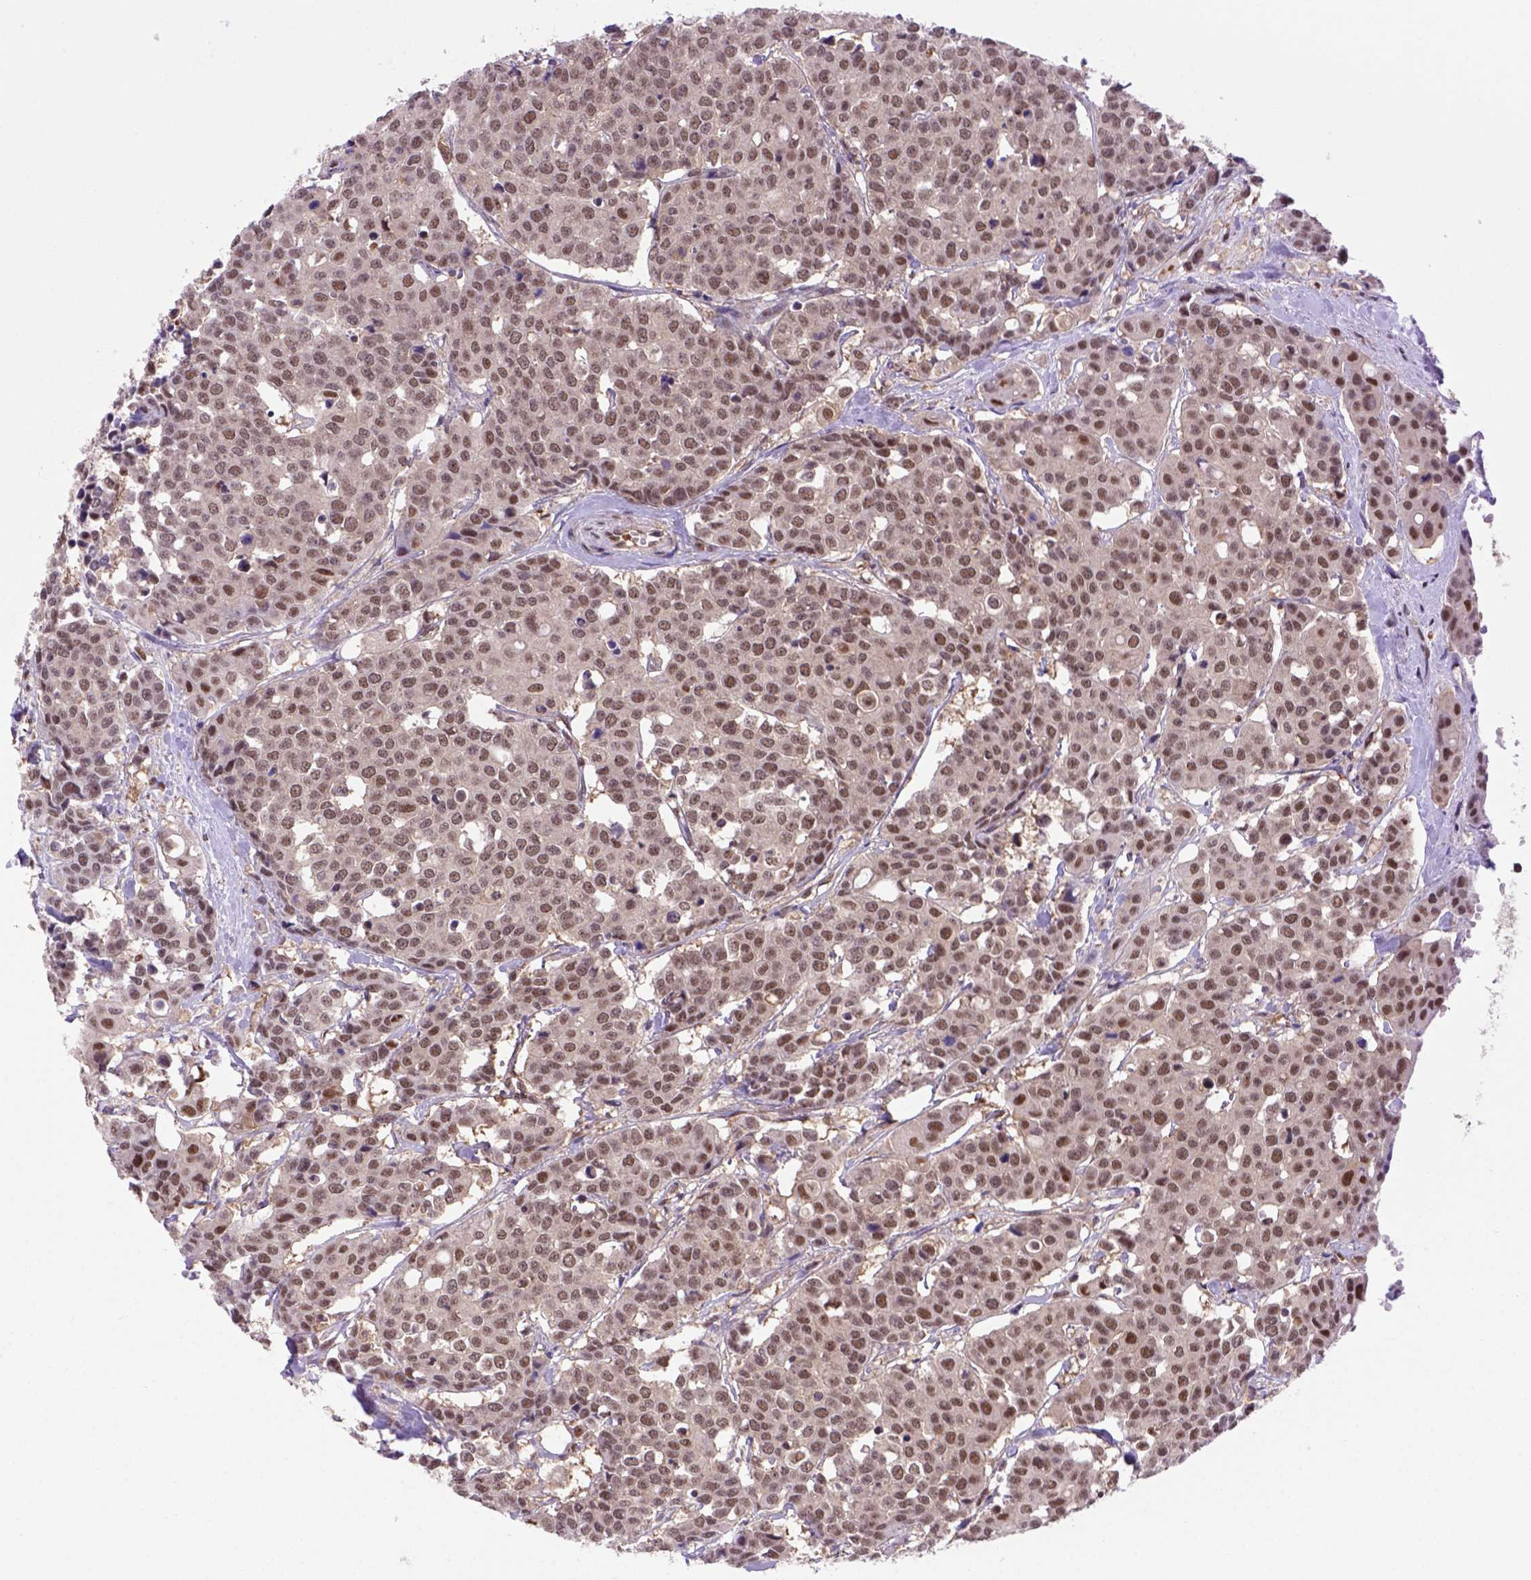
{"staining": {"intensity": "moderate", "quantity": ">75%", "location": "nuclear"}, "tissue": "carcinoid", "cell_type": "Tumor cells", "image_type": "cancer", "snomed": [{"axis": "morphology", "description": "Carcinoid, malignant, NOS"}, {"axis": "topography", "description": "Colon"}], "caption": "An immunohistochemistry photomicrograph of tumor tissue is shown. Protein staining in brown labels moderate nuclear positivity in carcinoid (malignant) within tumor cells.", "gene": "PSMC2", "patient": {"sex": "male", "age": 81}}